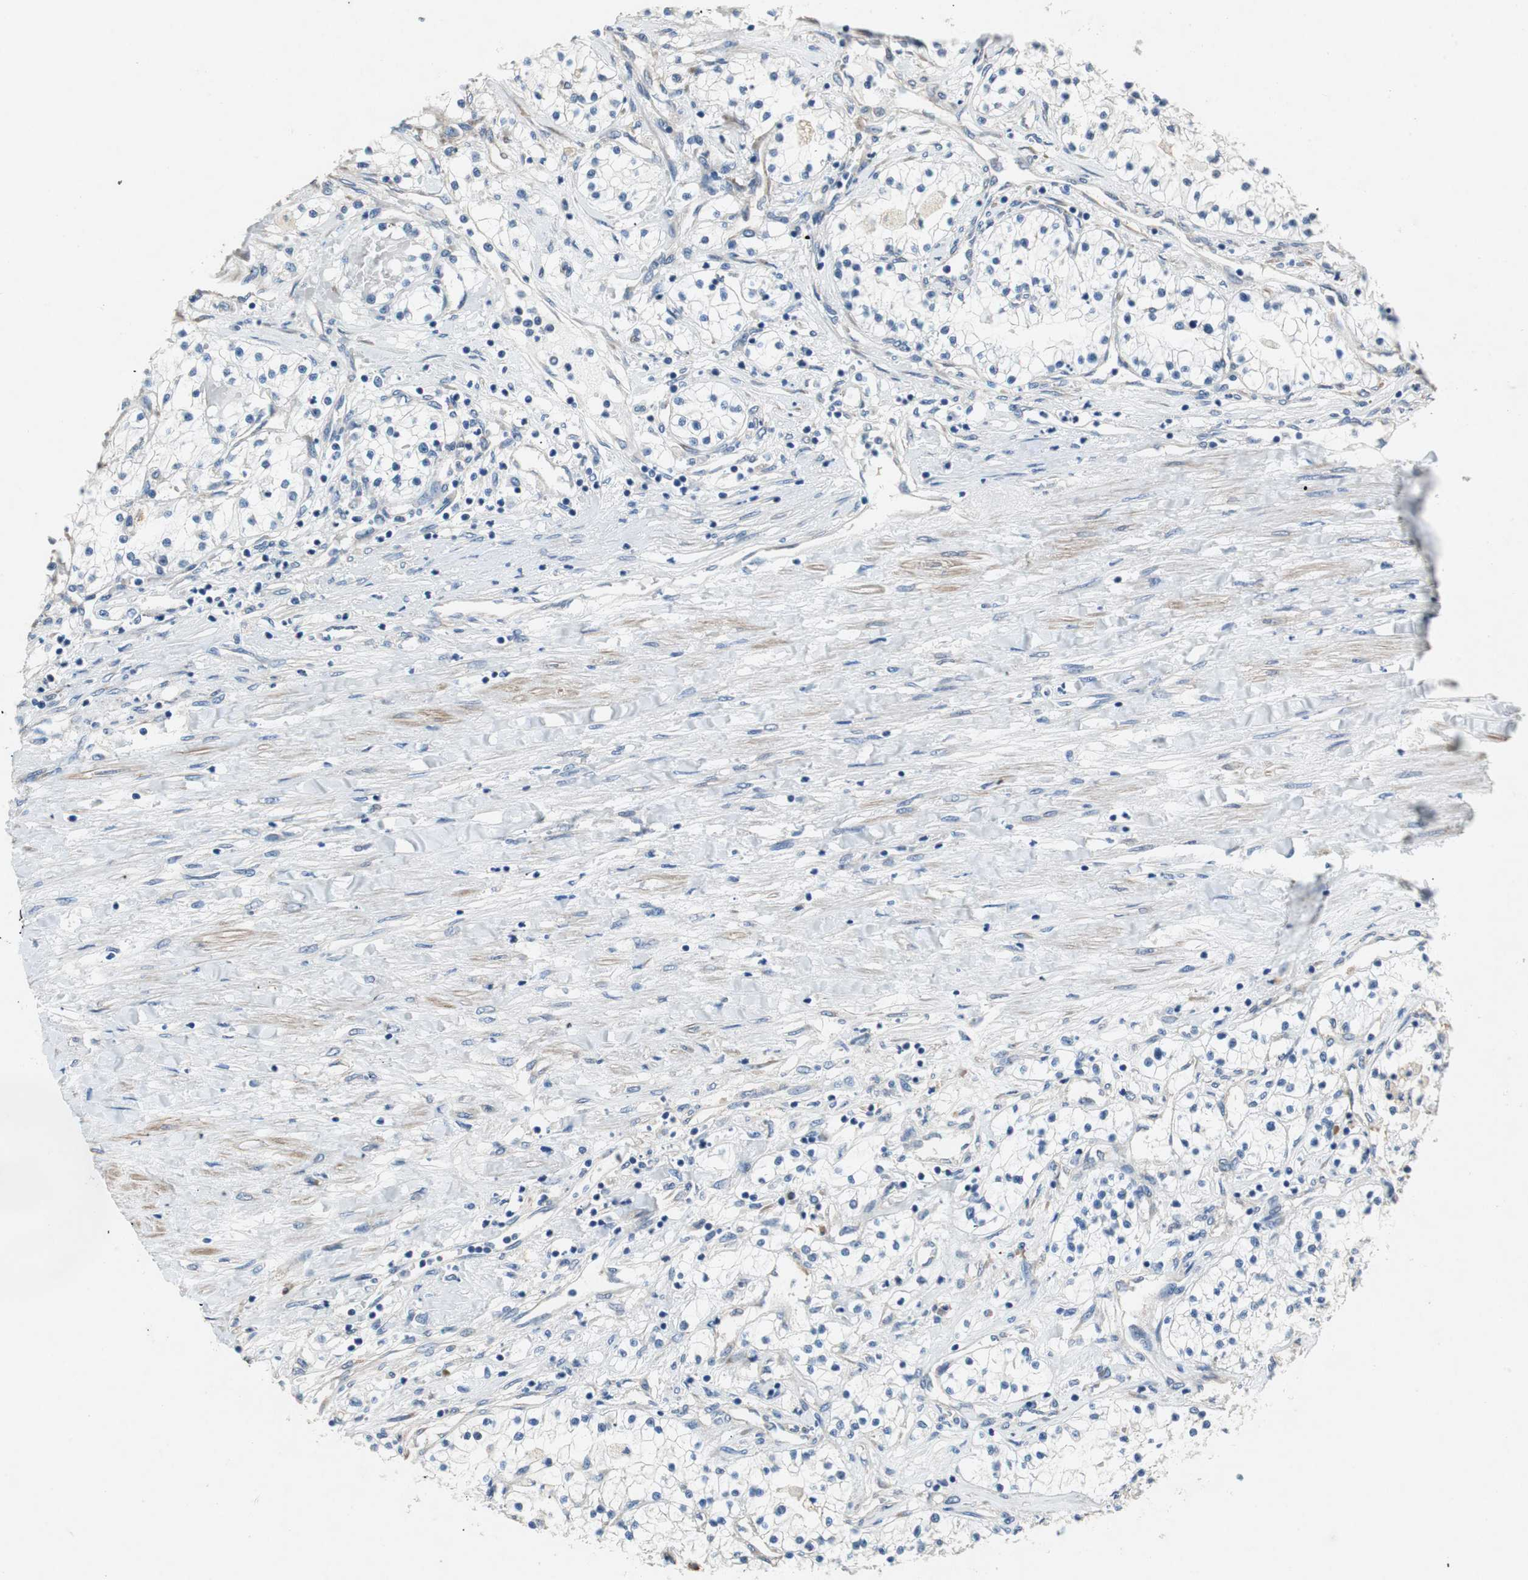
{"staining": {"intensity": "negative", "quantity": "none", "location": "none"}, "tissue": "renal cancer", "cell_type": "Tumor cells", "image_type": "cancer", "snomed": [{"axis": "morphology", "description": "Adenocarcinoma, NOS"}, {"axis": "topography", "description": "Kidney"}], "caption": "Immunohistochemistry (IHC) of human adenocarcinoma (renal) exhibits no expression in tumor cells.", "gene": "RPL35", "patient": {"sex": "male", "age": 68}}